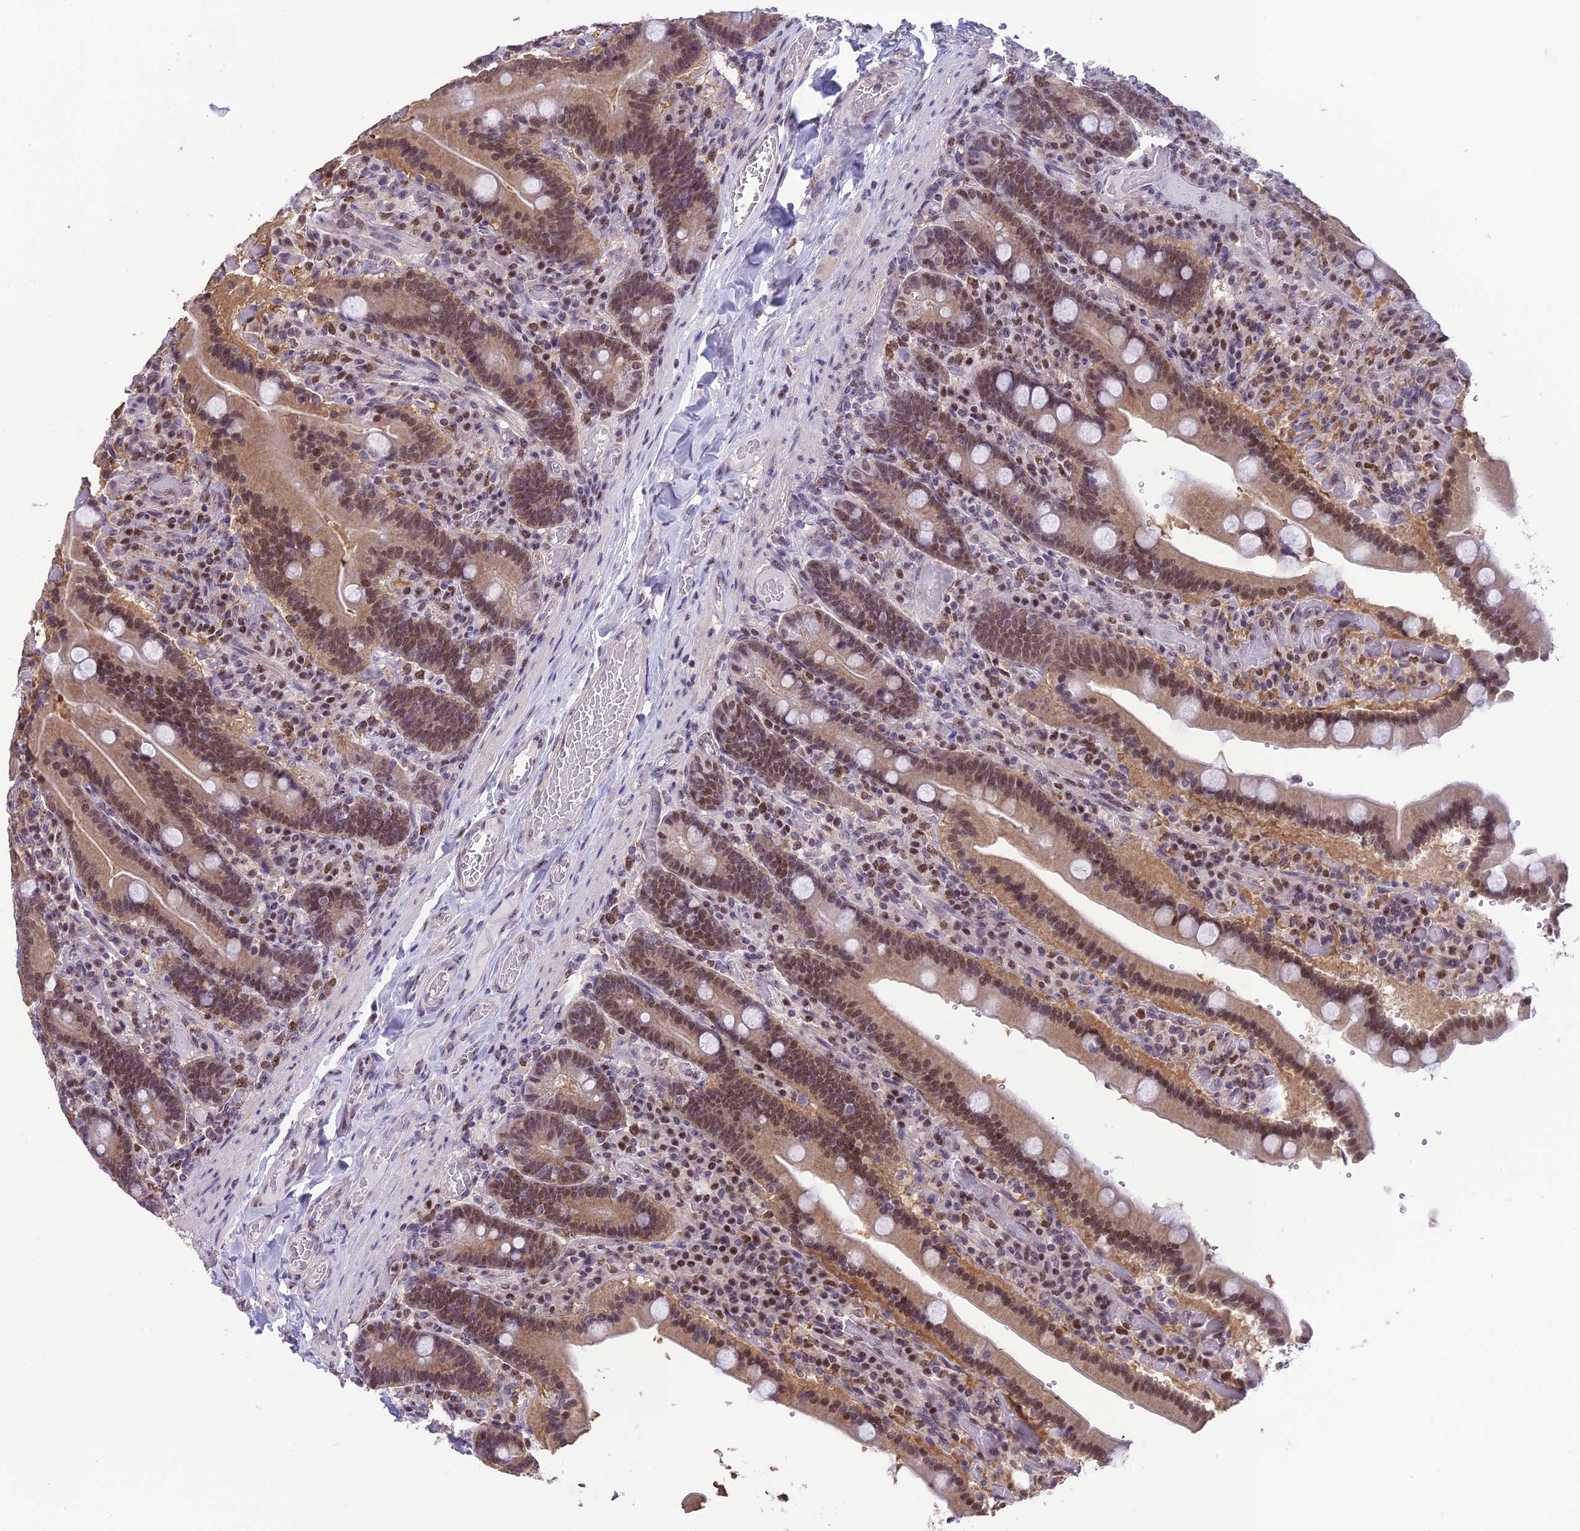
{"staining": {"intensity": "weak", "quantity": "25%-75%", "location": "cytoplasmic/membranous,nuclear"}, "tissue": "duodenum", "cell_type": "Glandular cells", "image_type": "normal", "snomed": [{"axis": "morphology", "description": "Normal tissue, NOS"}, {"axis": "topography", "description": "Duodenum"}], "caption": "Glandular cells show weak cytoplasmic/membranous,nuclear positivity in approximately 25%-75% of cells in benign duodenum.", "gene": "MIS12", "patient": {"sex": "female", "age": 62}}